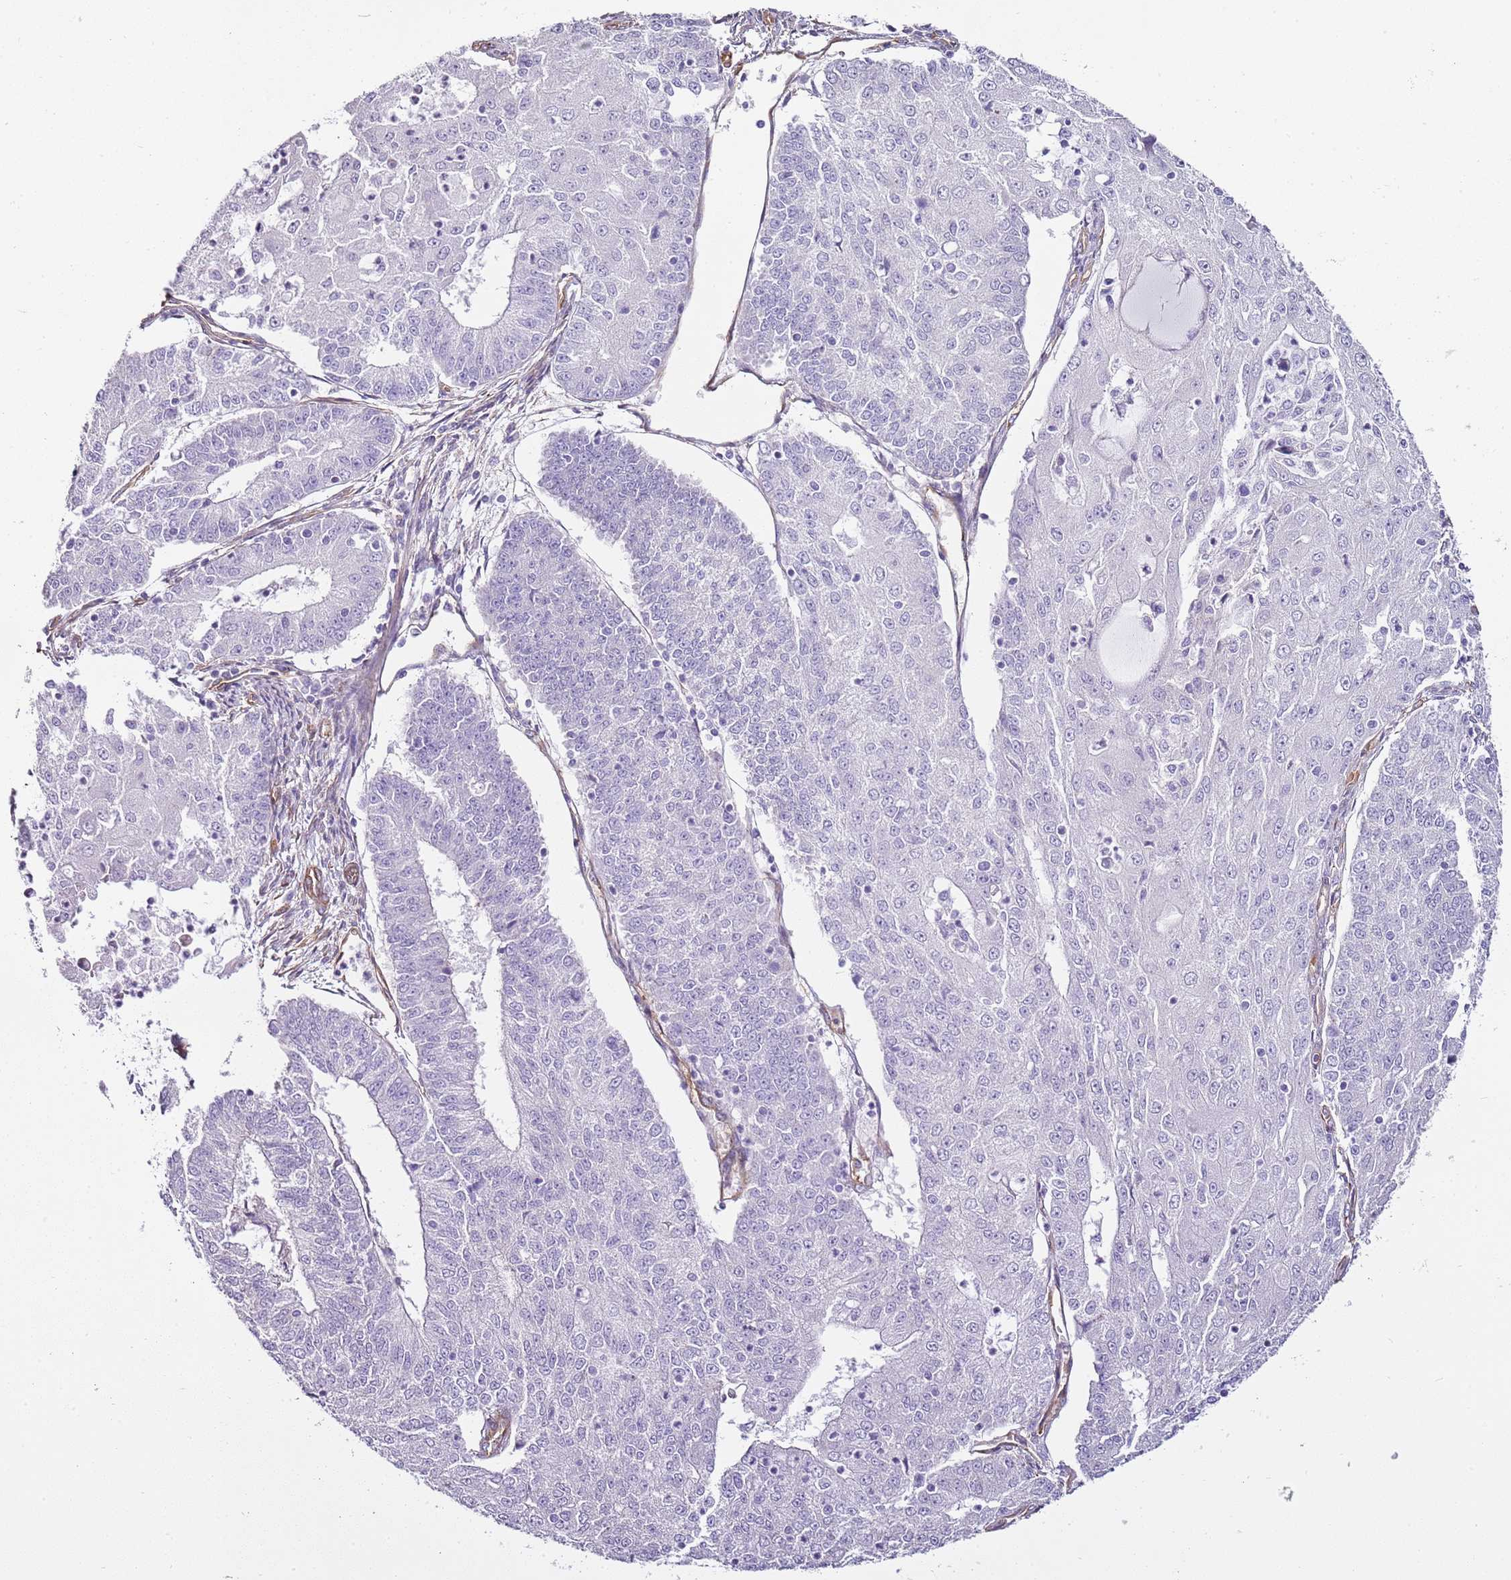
{"staining": {"intensity": "negative", "quantity": "none", "location": "none"}, "tissue": "endometrial cancer", "cell_type": "Tumor cells", "image_type": "cancer", "snomed": [{"axis": "morphology", "description": "Adenocarcinoma, NOS"}, {"axis": "topography", "description": "Endometrium"}], "caption": "Tumor cells are negative for protein expression in human endometrial cancer (adenocarcinoma).", "gene": "CTDSPL", "patient": {"sex": "female", "age": 56}}